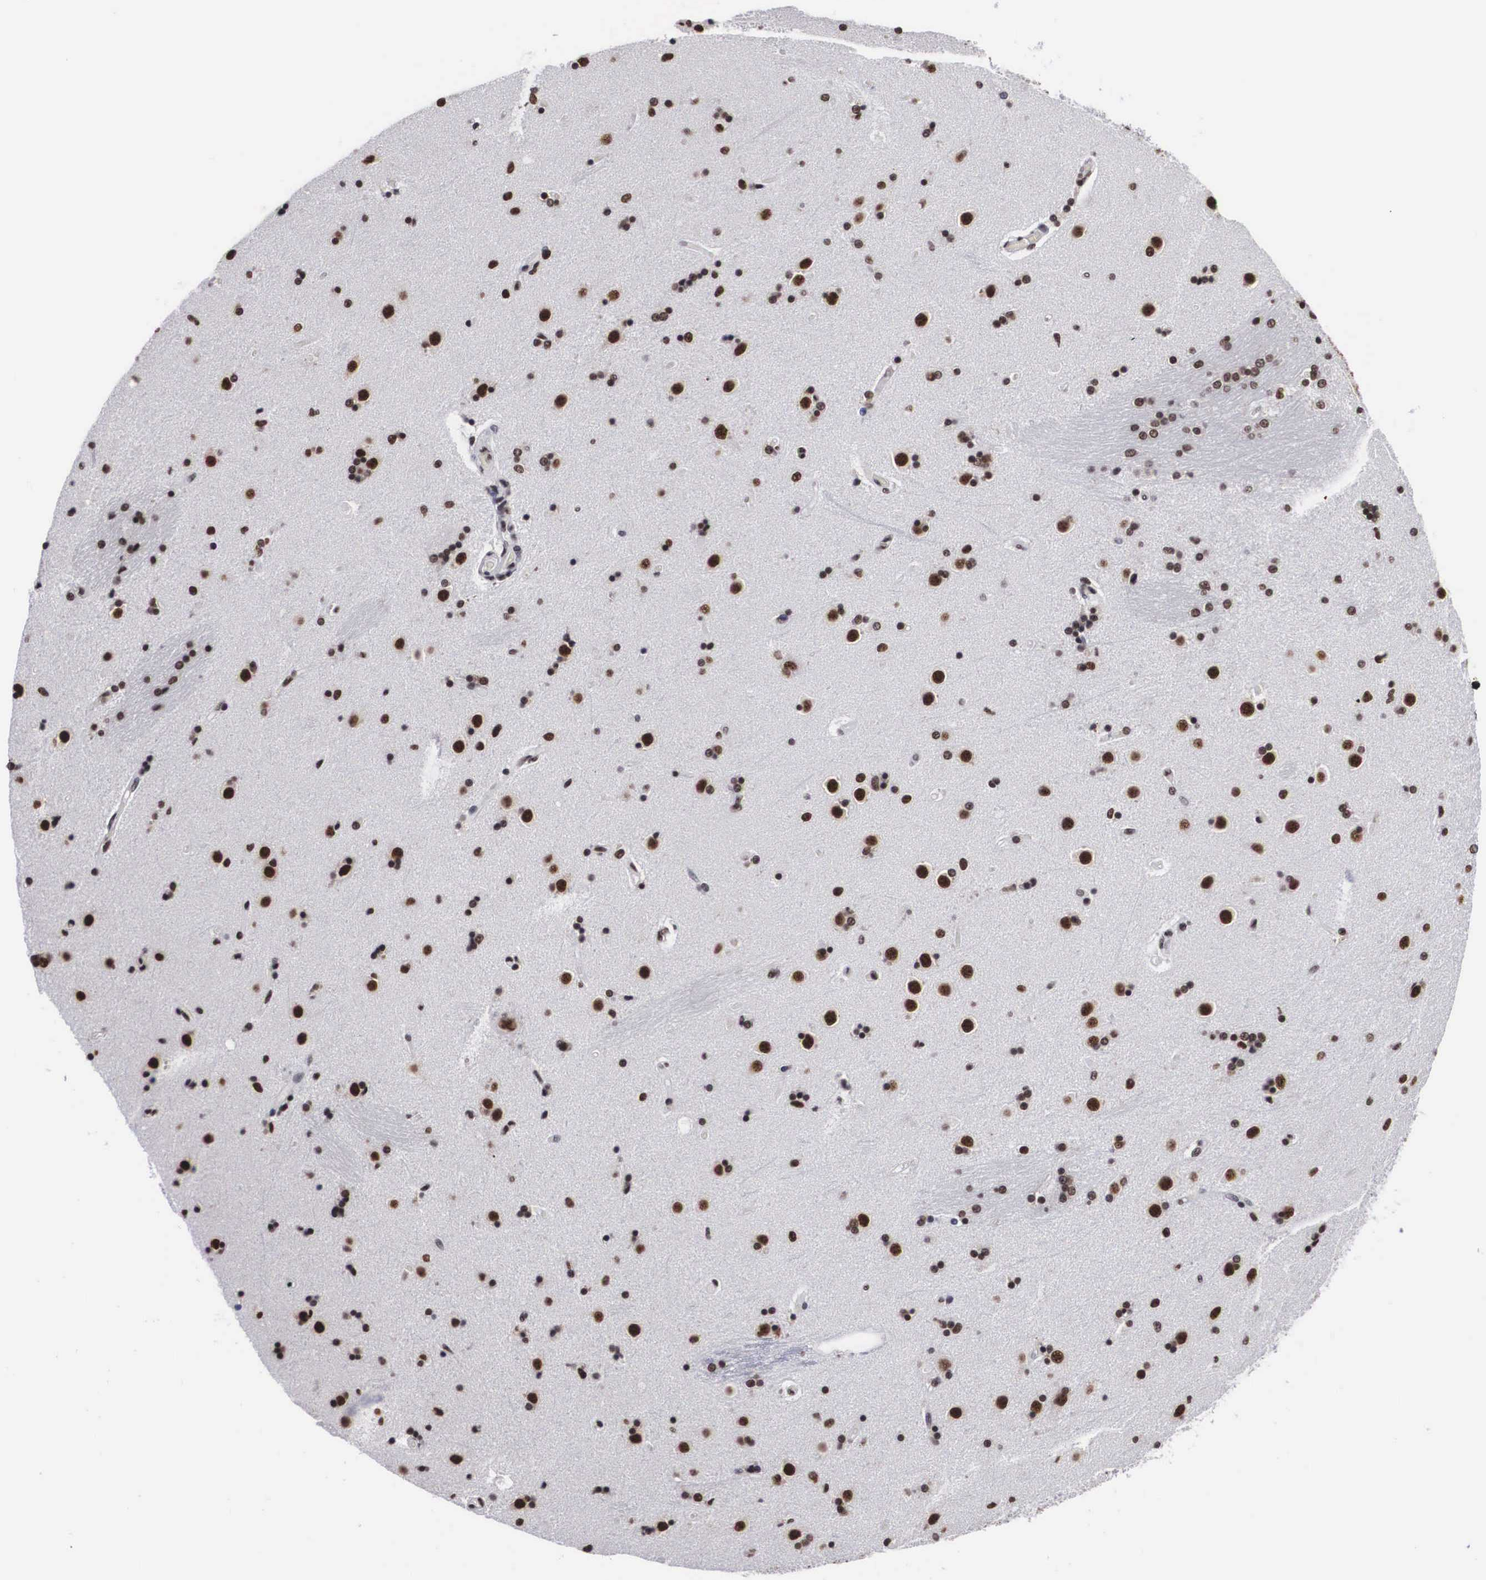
{"staining": {"intensity": "strong", "quantity": ">75%", "location": "nuclear"}, "tissue": "caudate", "cell_type": "Glial cells", "image_type": "normal", "snomed": [{"axis": "morphology", "description": "Normal tissue, NOS"}, {"axis": "topography", "description": "Lateral ventricle wall"}], "caption": "Caudate stained with immunohistochemistry (IHC) demonstrates strong nuclear positivity in approximately >75% of glial cells.", "gene": "ACIN1", "patient": {"sex": "female", "age": 54}}